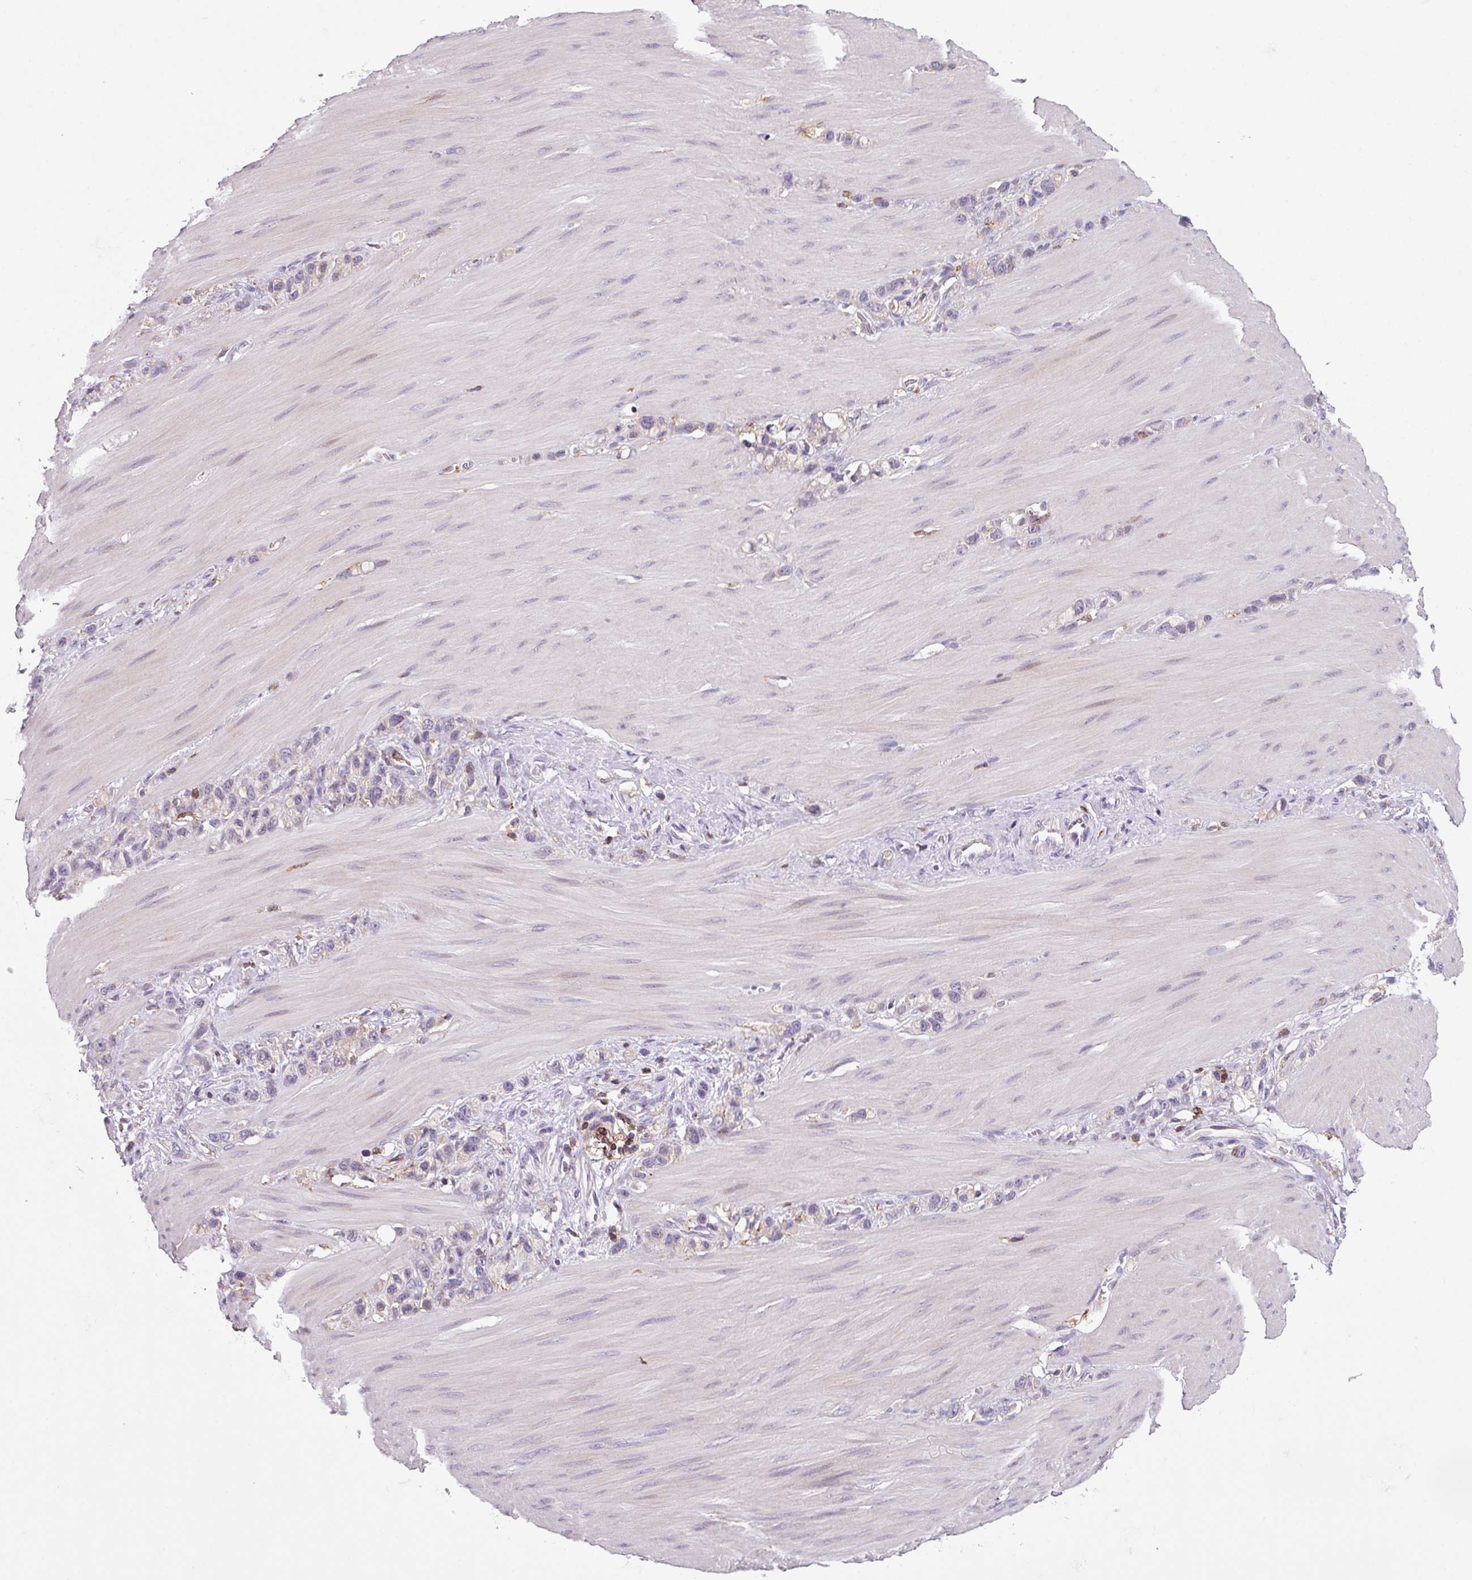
{"staining": {"intensity": "negative", "quantity": "none", "location": "none"}, "tissue": "stomach cancer", "cell_type": "Tumor cells", "image_type": "cancer", "snomed": [{"axis": "morphology", "description": "Adenocarcinoma, NOS"}, {"axis": "topography", "description": "Stomach"}], "caption": "IHC of human stomach cancer displays no staining in tumor cells.", "gene": "NEDD9", "patient": {"sex": "female", "age": 65}}